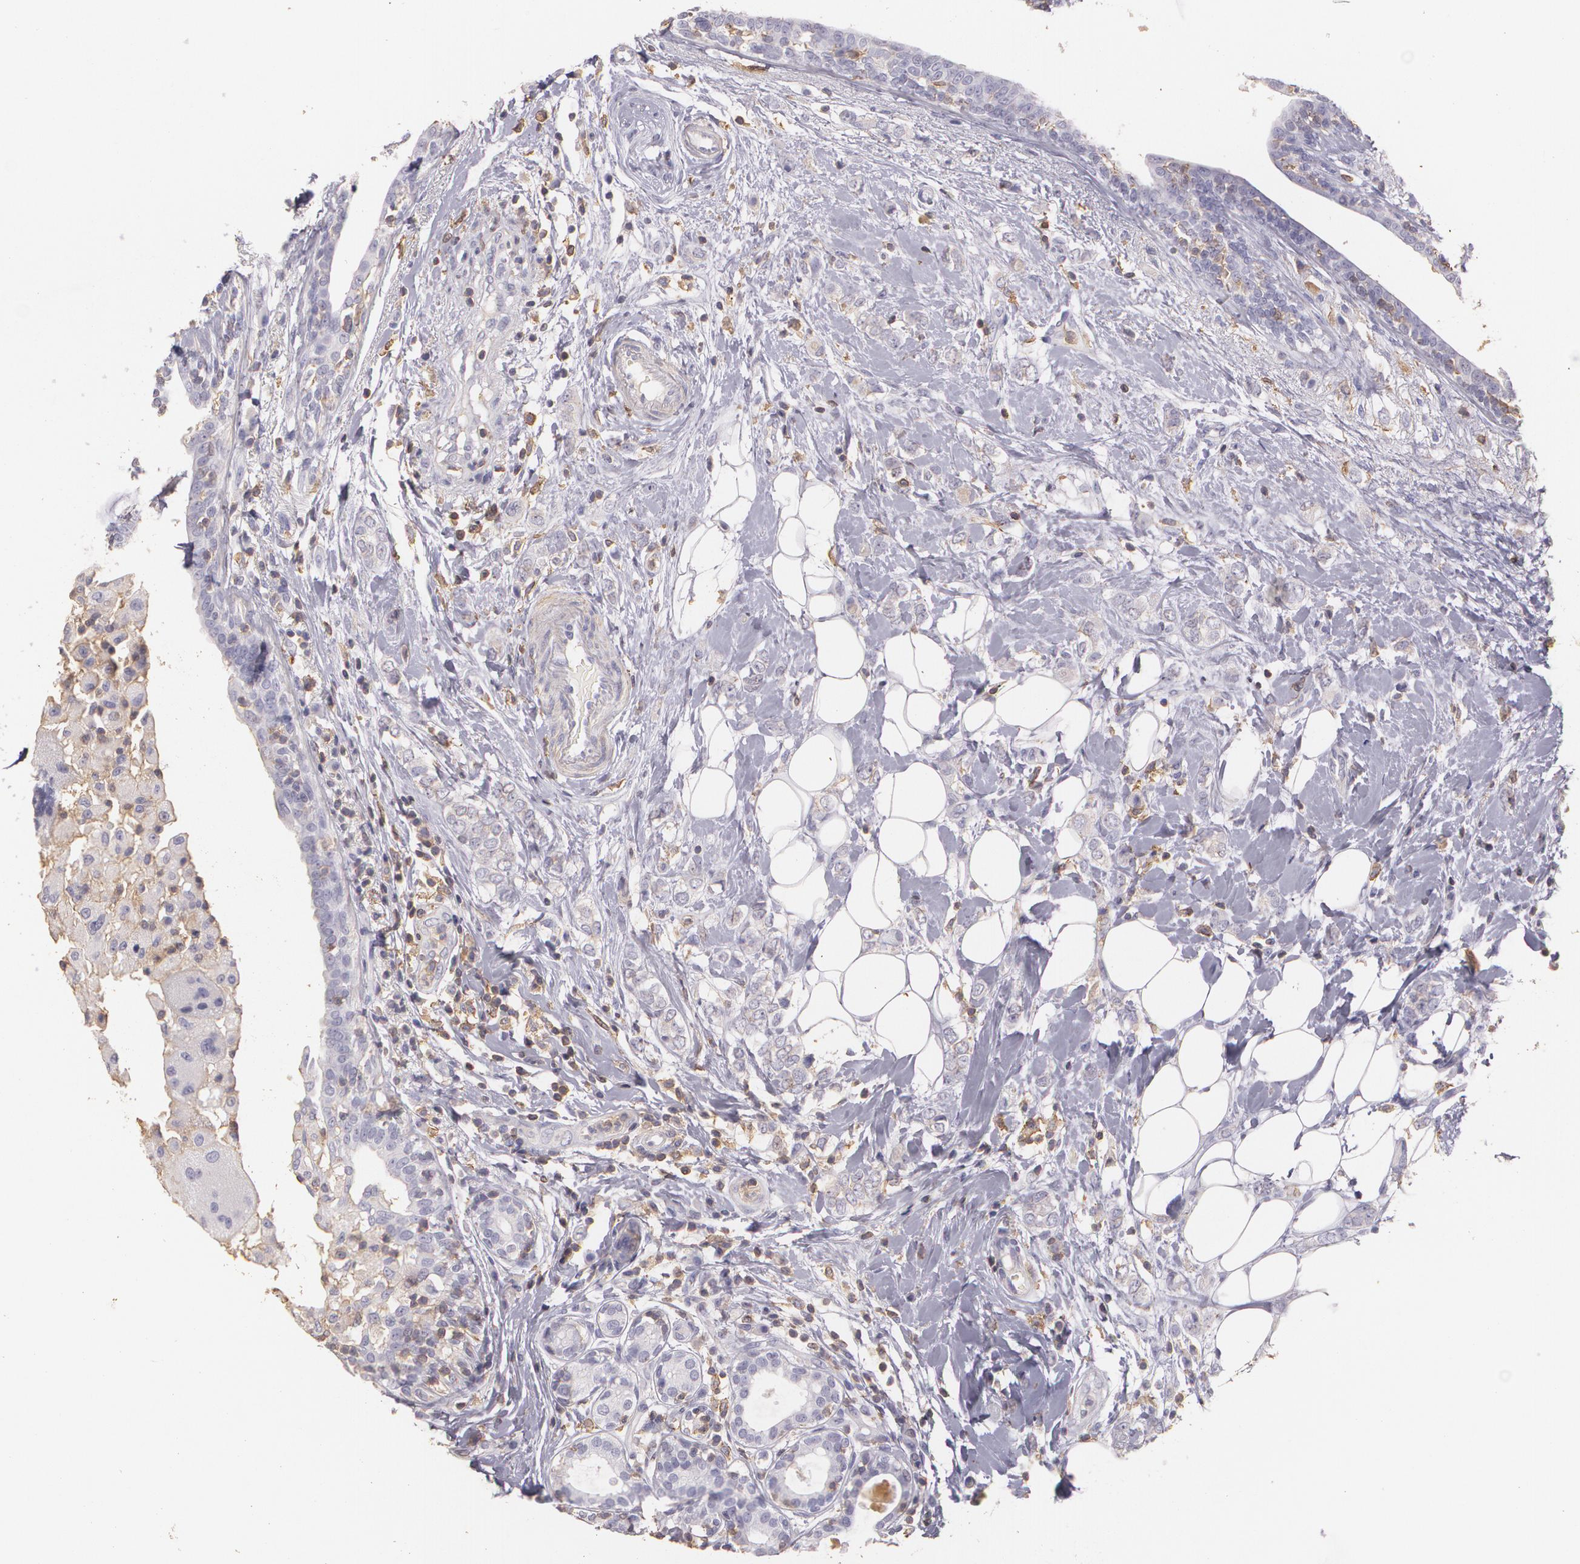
{"staining": {"intensity": "negative", "quantity": "none", "location": "none"}, "tissue": "breast cancer", "cell_type": "Tumor cells", "image_type": "cancer", "snomed": [{"axis": "morphology", "description": "Normal tissue, NOS"}, {"axis": "morphology", "description": "Lobular carcinoma"}, {"axis": "topography", "description": "Breast"}], "caption": "Immunohistochemistry (IHC) histopathology image of neoplastic tissue: human breast lobular carcinoma stained with DAB (3,3'-diaminobenzidine) reveals no significant protein expression in tumor cells. (Stains: DAB IHC with hematoxylin counter stain, Microscopy: brightfield microscopy at high magnification).", "gene": "TGFBR1", "patient": {"sex": "female", "age": 47}}